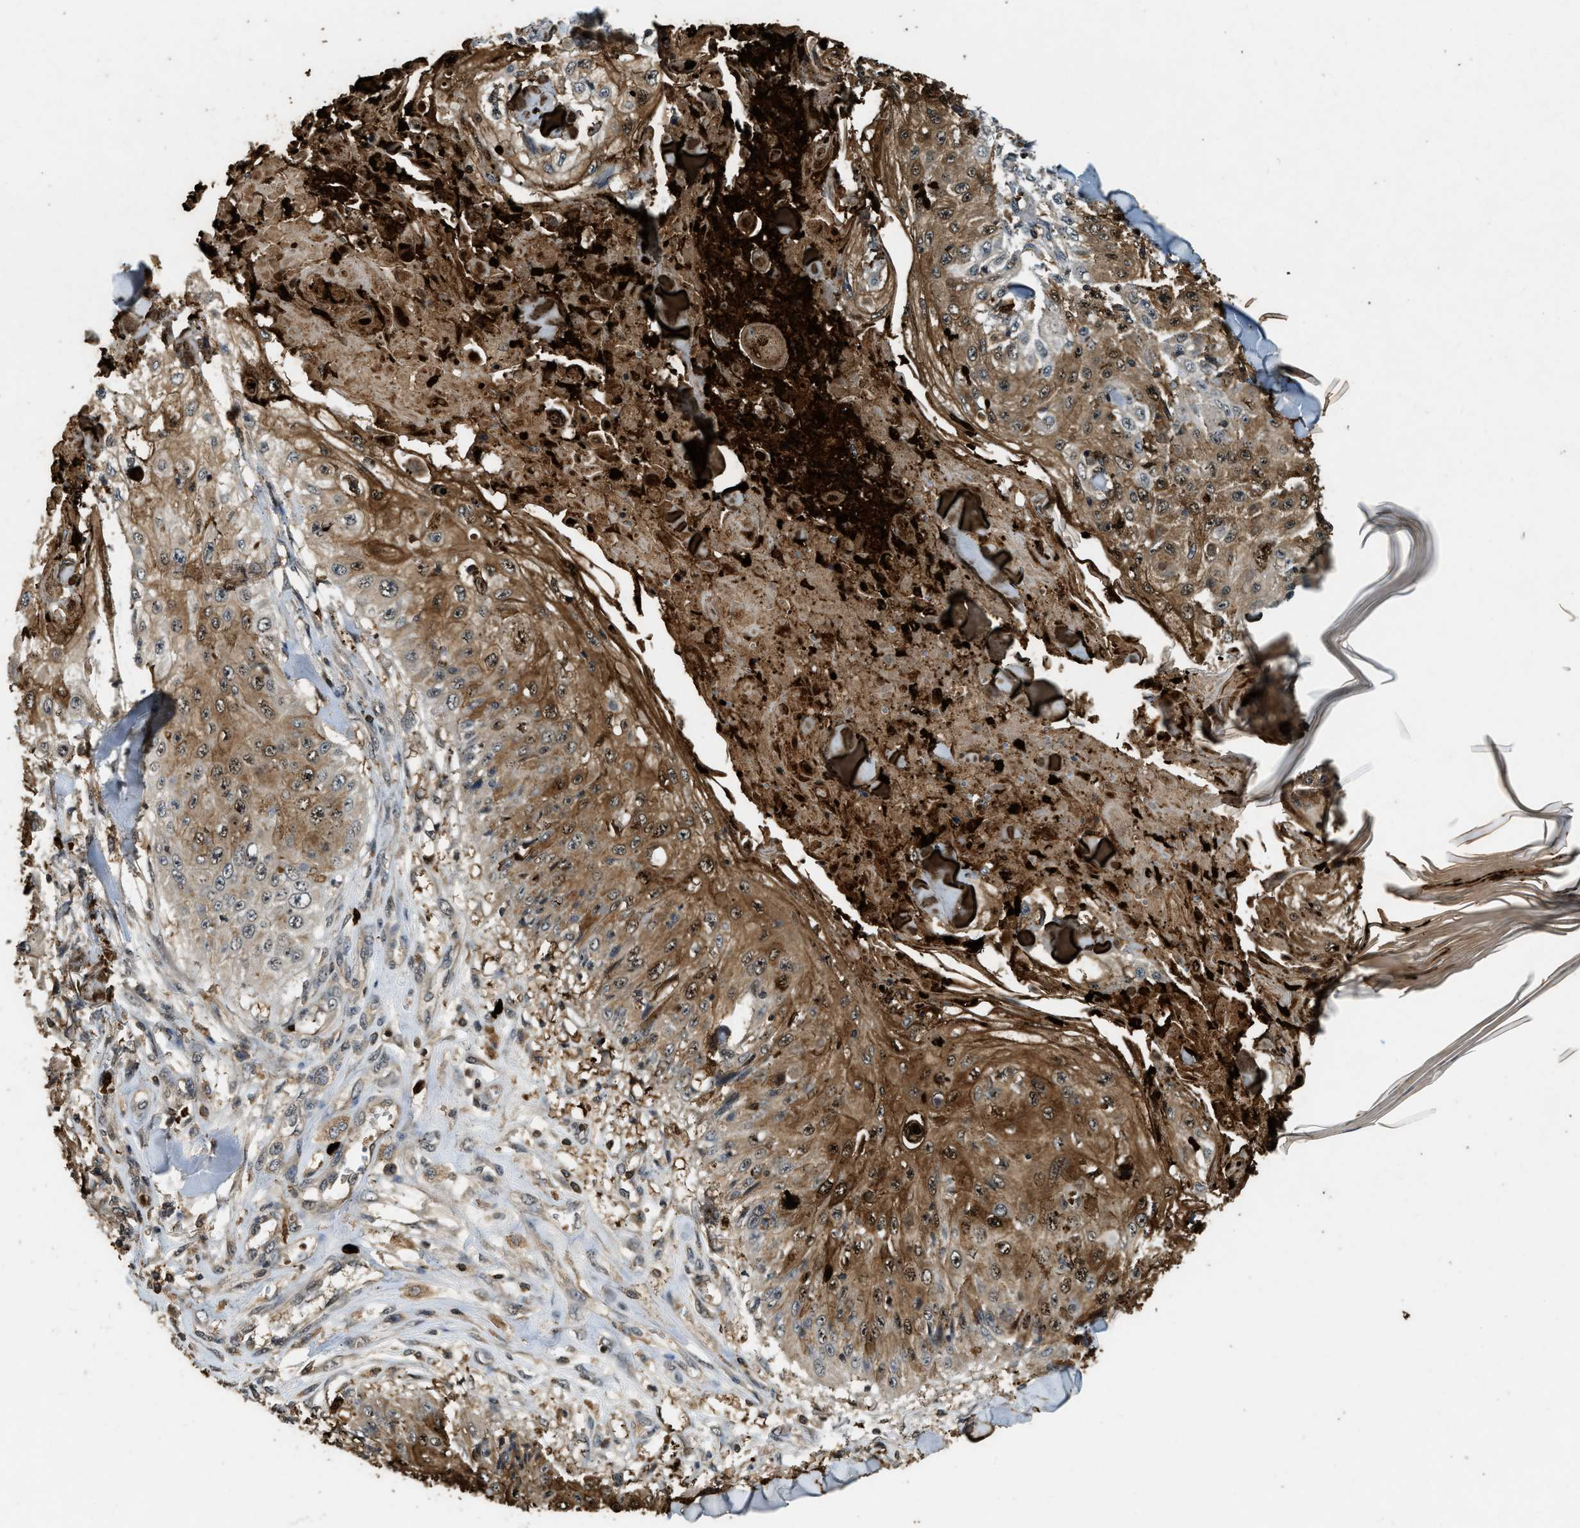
{"staining": {"intensity": "strong", "quantity": ">75%", "location": "cytoplasmic/membranous"}, "tissue": "skin cancer", "cell_type": "Tumor cells", "image_type": "cancer", "snomed": [{"axis": "morphology", "description": "Squamous cell carcinoma, NOS"}, {"axis": "topography", "description": "Skin"}], "caption": "Tumor cells reveal high levels of strong cytoplasmic/membranous expression in approximately >75% of cells in human skin cancer.", "gene": "RNF141", "patient": {"sex": "male", "age": 86}}